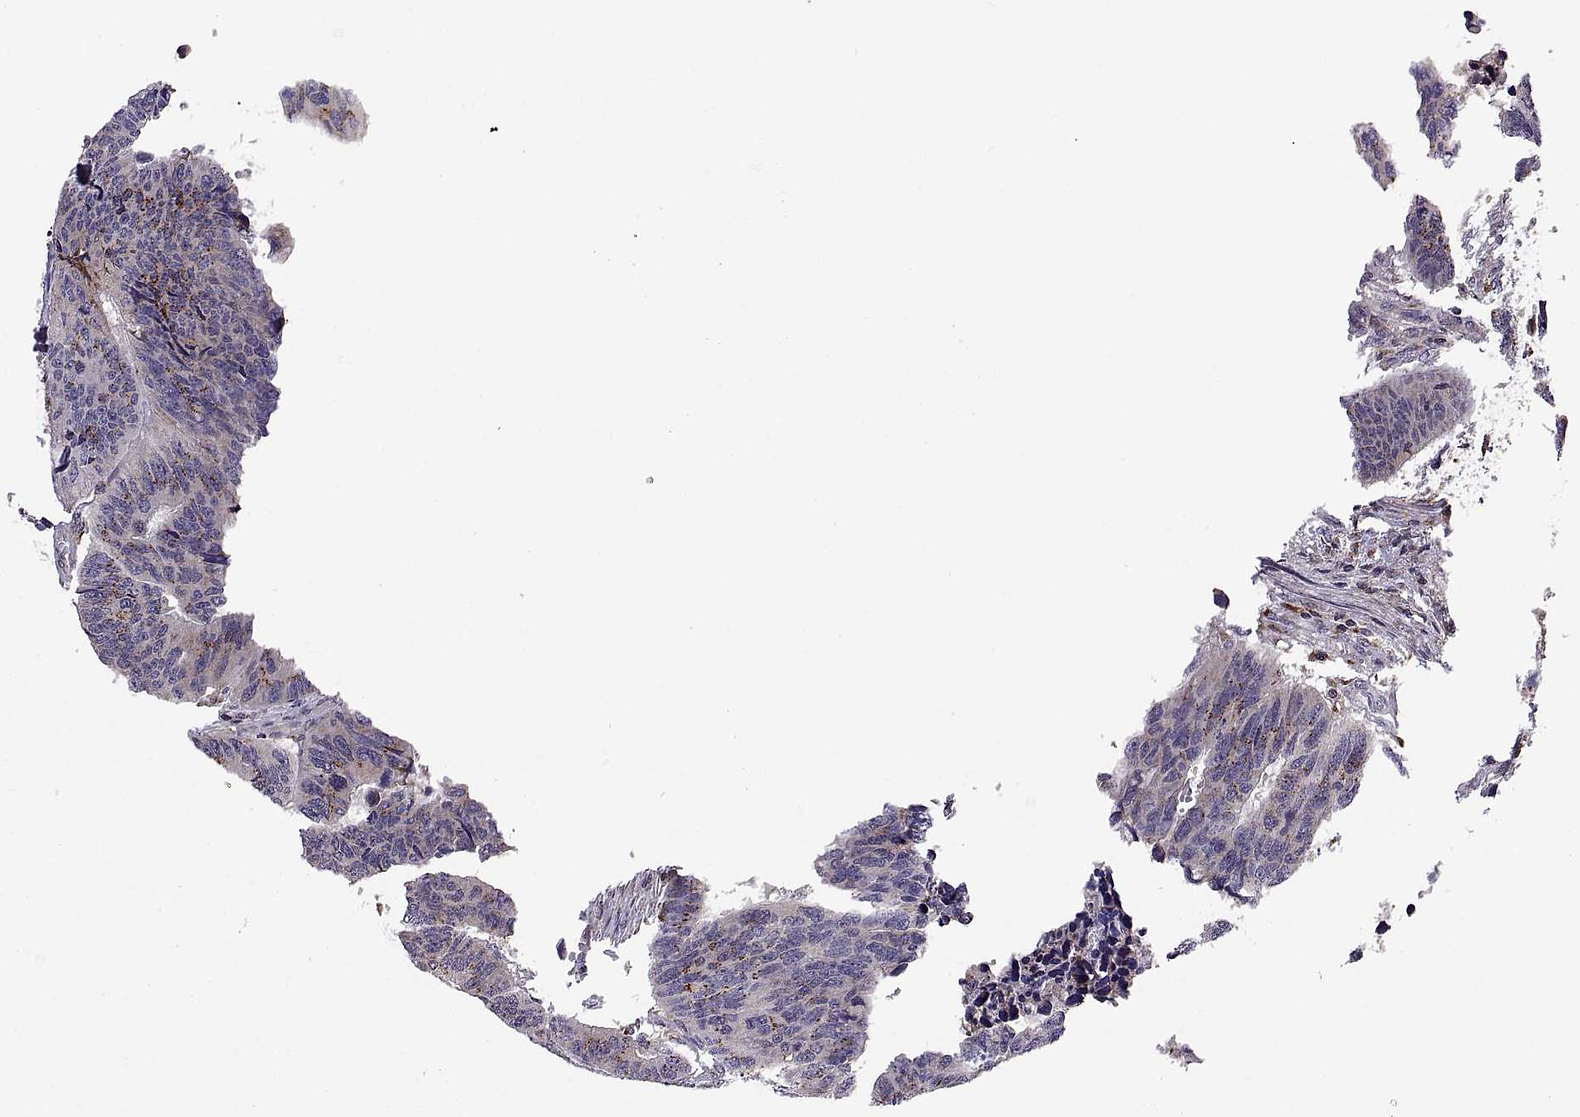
{"staining": {"intensity": "strong", "quantity": "<25%", "location": "cytoplasmic/membranous"}, "tissue": "colorectal cancer", "cell_type": "Tumor cells", "image_type": "cancer", "snomed": [{"axis": "morphology", "description": "Adenocarcinoma, NOS"}, {"axis": "topography", "description": "Rectum"}], "caption": "Brown immunohistochemical staining in colorectal adenocarcinoma exhibits strong cytoplasmic/membranous staining in about <25% of tumor cells.", "gene": "ACAP1", "patient": {"sex": "female", "age": 85}}